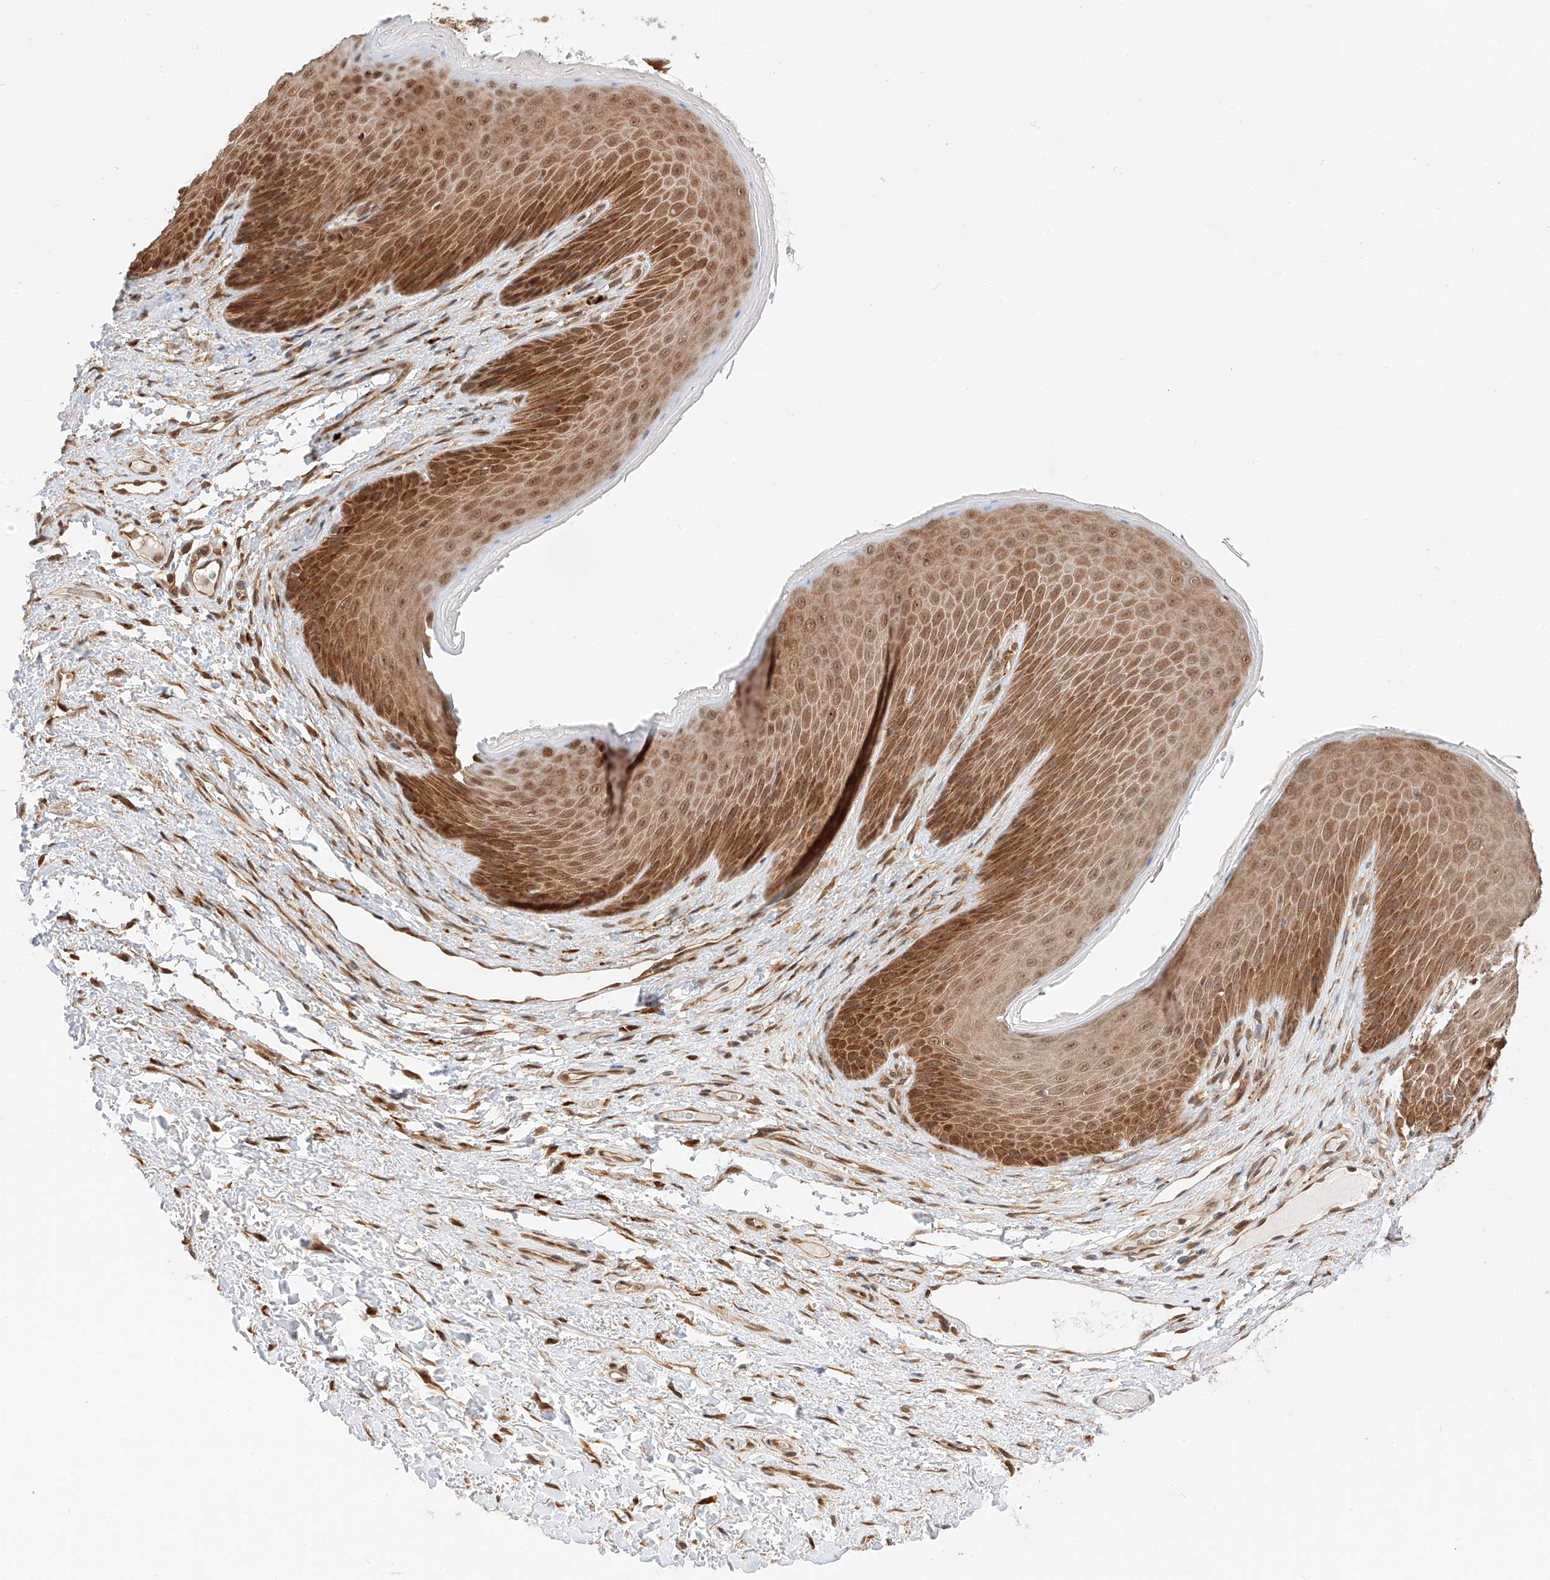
{"staining": {"intensity": "moderate", "quantity": ">75%", "location": "cytoplasmic/membranous,nuclear"}, "tissue": "skin", "cell_type": "Epidermal cells", "image_type": "normal", "snomed": [{"axis": "morphology", "description": "Normal tissue, NOS"}, {"axis": "topography", "description": "Anal"}], "caption": "Moderate cytoplasmic/membranous,nuclear protein staining is identified in about >75% of epidermal cells in skin. Immunohistochemistry (ihc) stains the protein in brown and the nuclei are stained blue.", "gene": "EIF4H", "patient": {"sex": "male", "age": 74}}